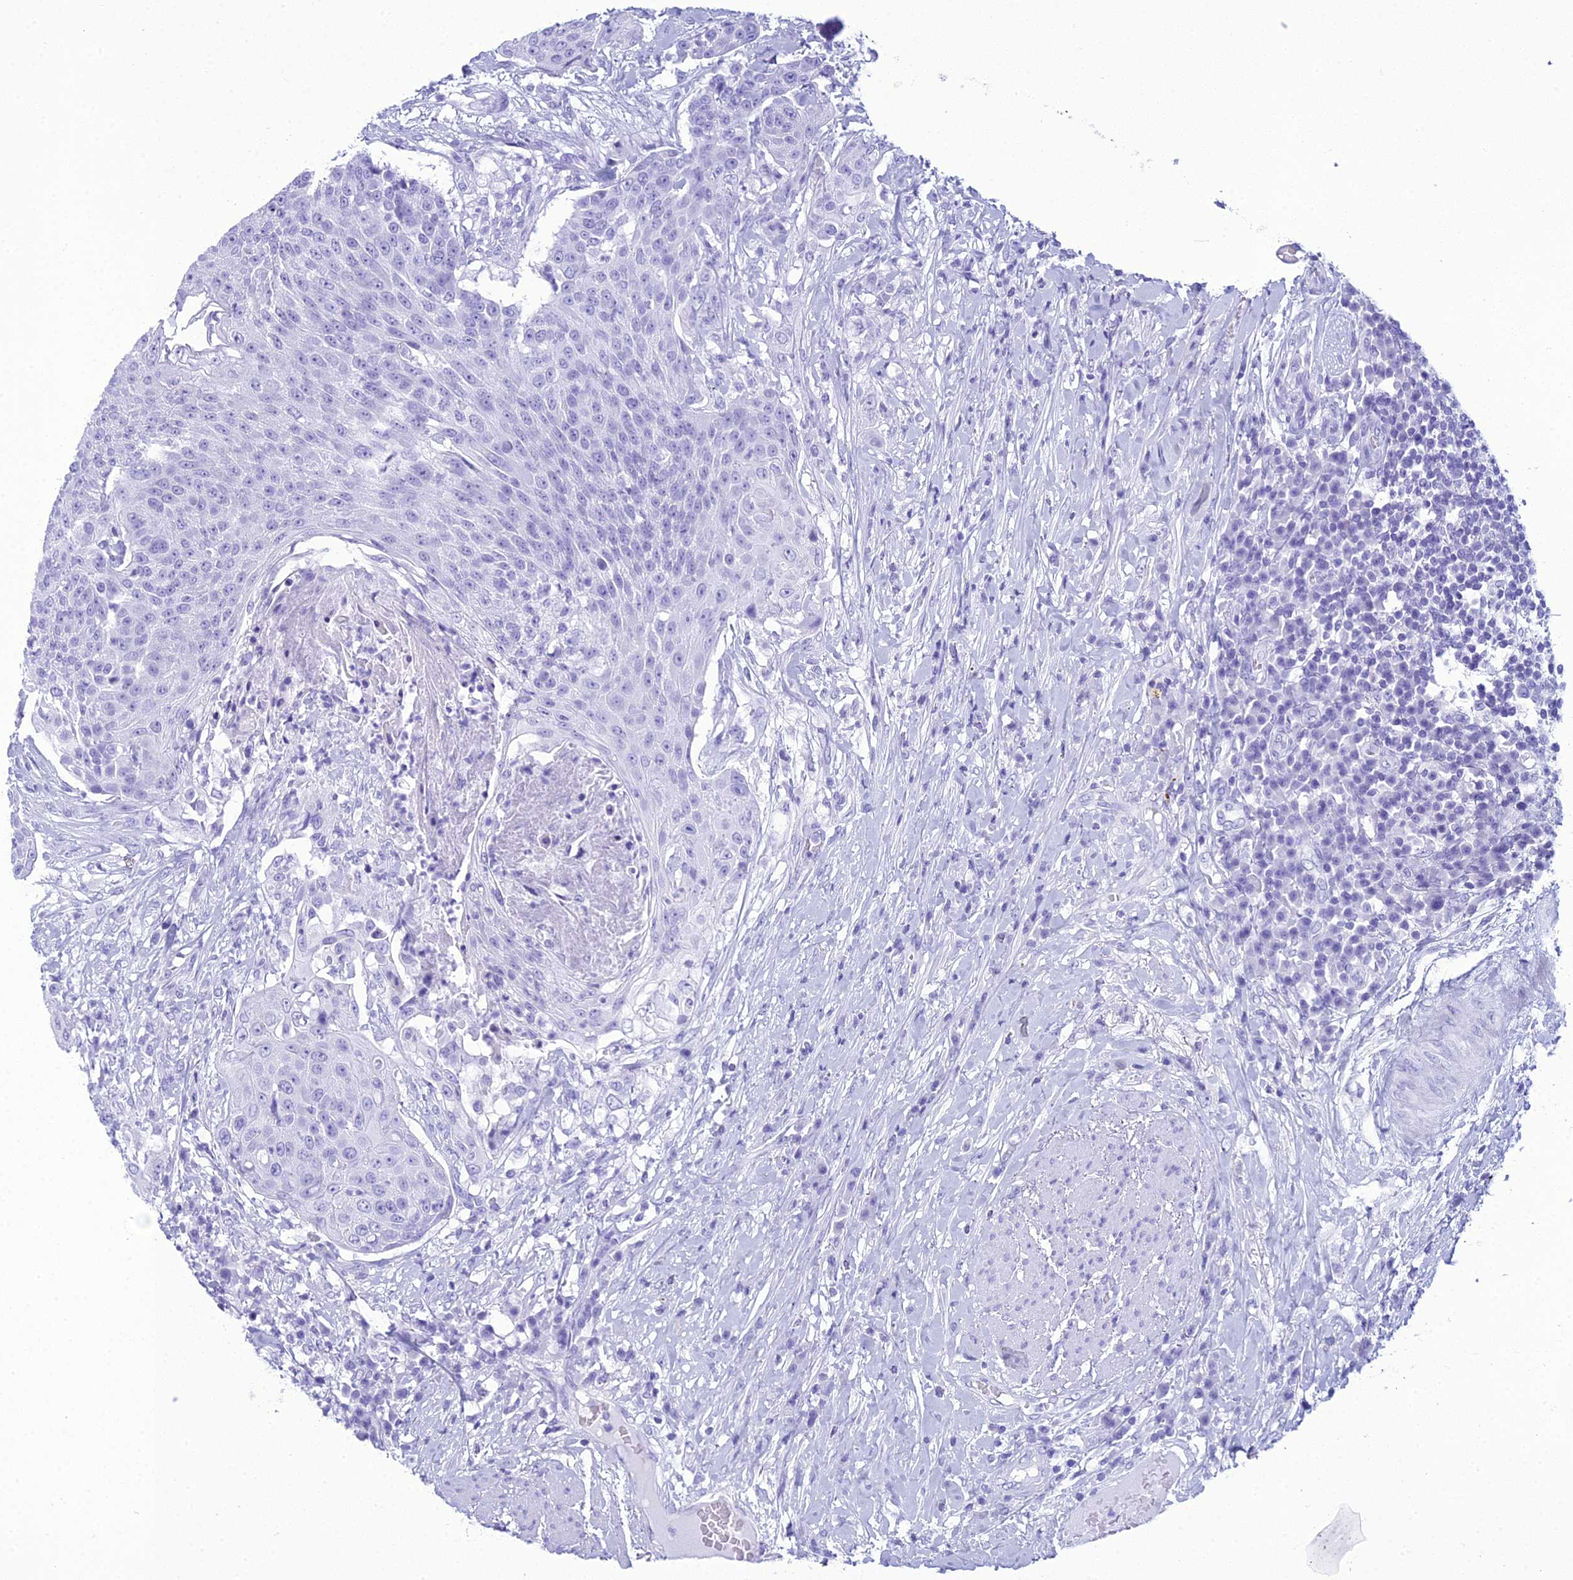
{"staining": {"intensity": "negative", "quantity": "none", "location": "none"}, "tissue": "urothelial cancer", "cell_type": "Tumor cells", "image_type": "cancer", "snomed": [{"axis": "morphology", "description": "Urothelial carcinoma, High grade"}, {"axis": "topography", "description": "Urinary bladder"}], "caption": "Protein analysis of high-grade urothelial carcinoma exhibits no significant positivity in tumor cells.", "gene": "ZNF442", "patient": {"sex": "female", "age": 63}}